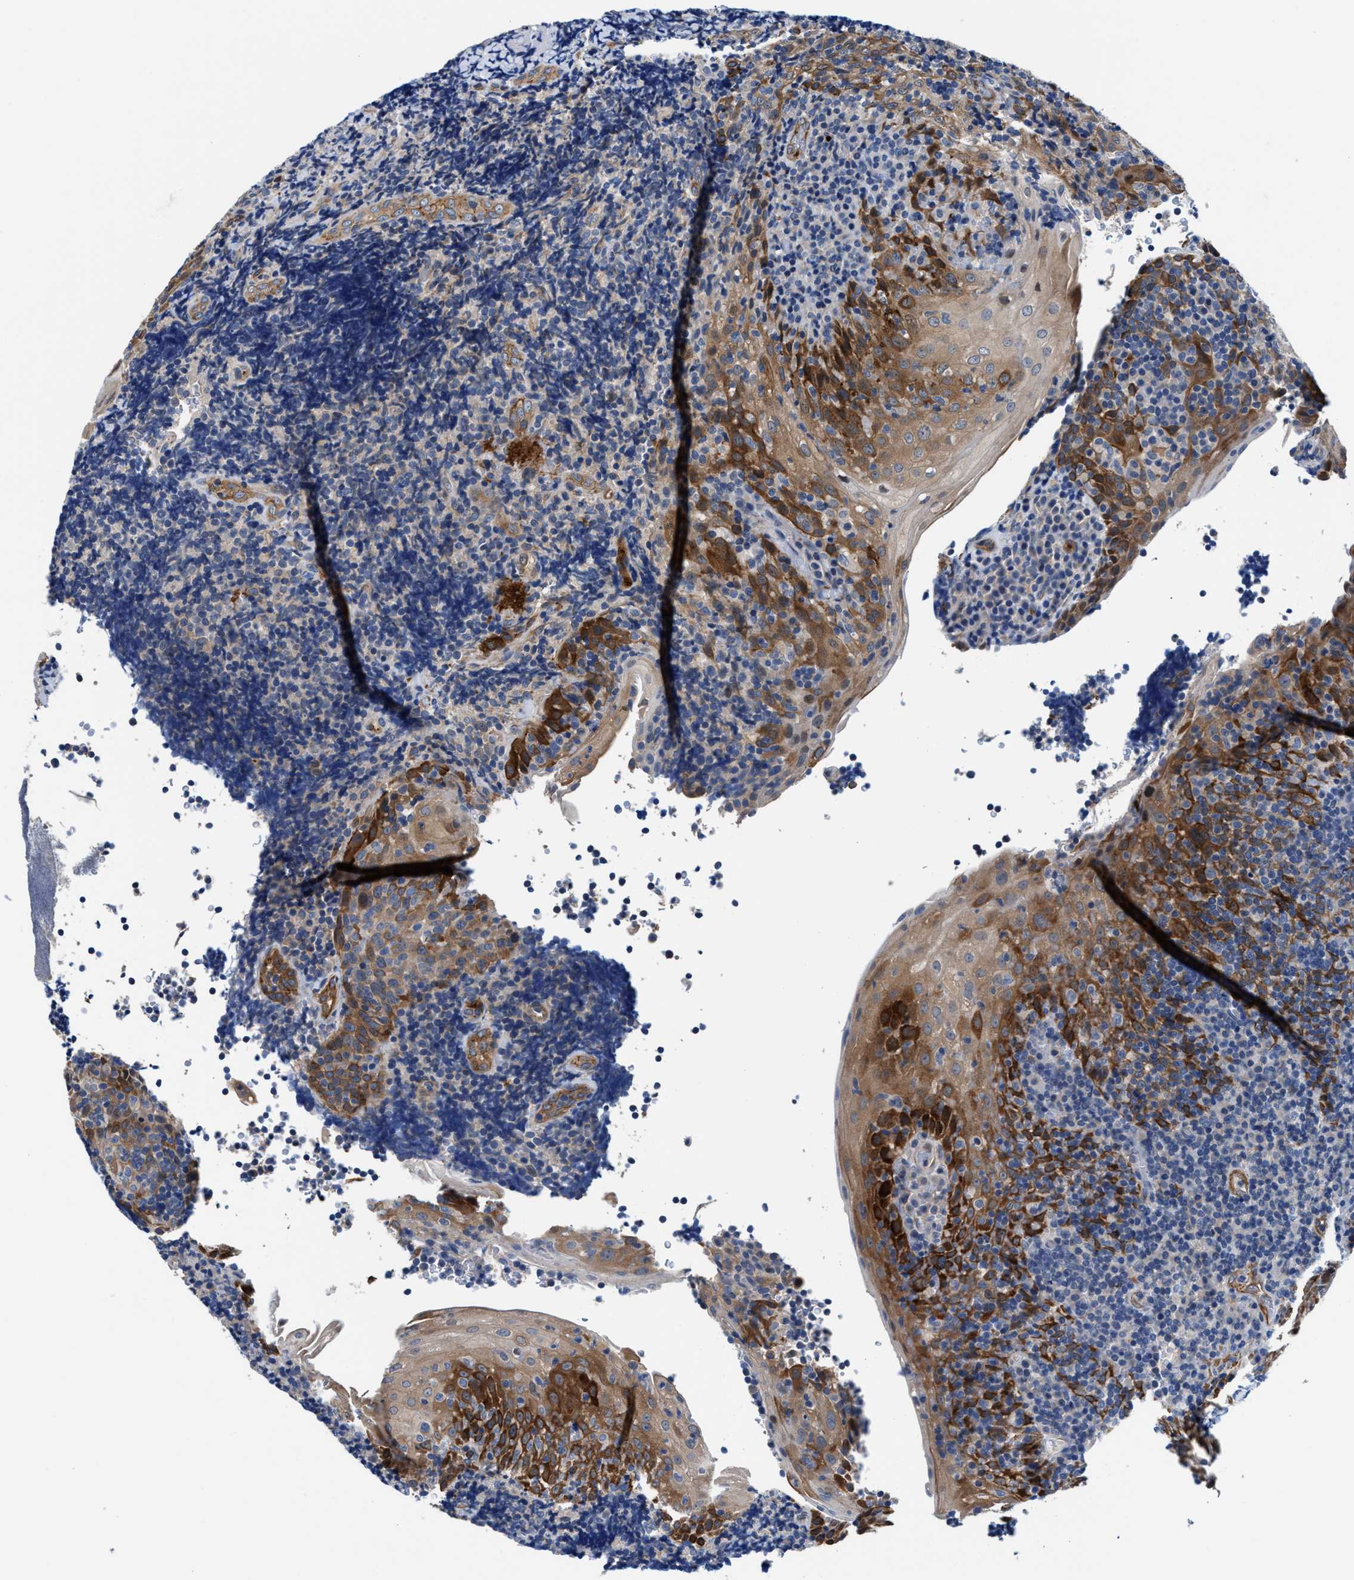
{"staining": {"intensity": "weak", "quantity": "<25%", "location": "cytoplasmic/membranous"}, "tissue": "tonsil", "cell_type": "Germinal center cells", "image_type": "normal", "snomed": [{"axis": "morphology", "description": "Normal tissue, NOS"}, {"axis": "topography", "description": "Tonsil"}], "caption": "This is a photomicrograph of immunohistochemistry staining of benign tonsil, which shows no expression in germinal center cells. Nuclei are stained in blue.", "gene": "PARG", "patient": {"sex": "male", "age": 37}}